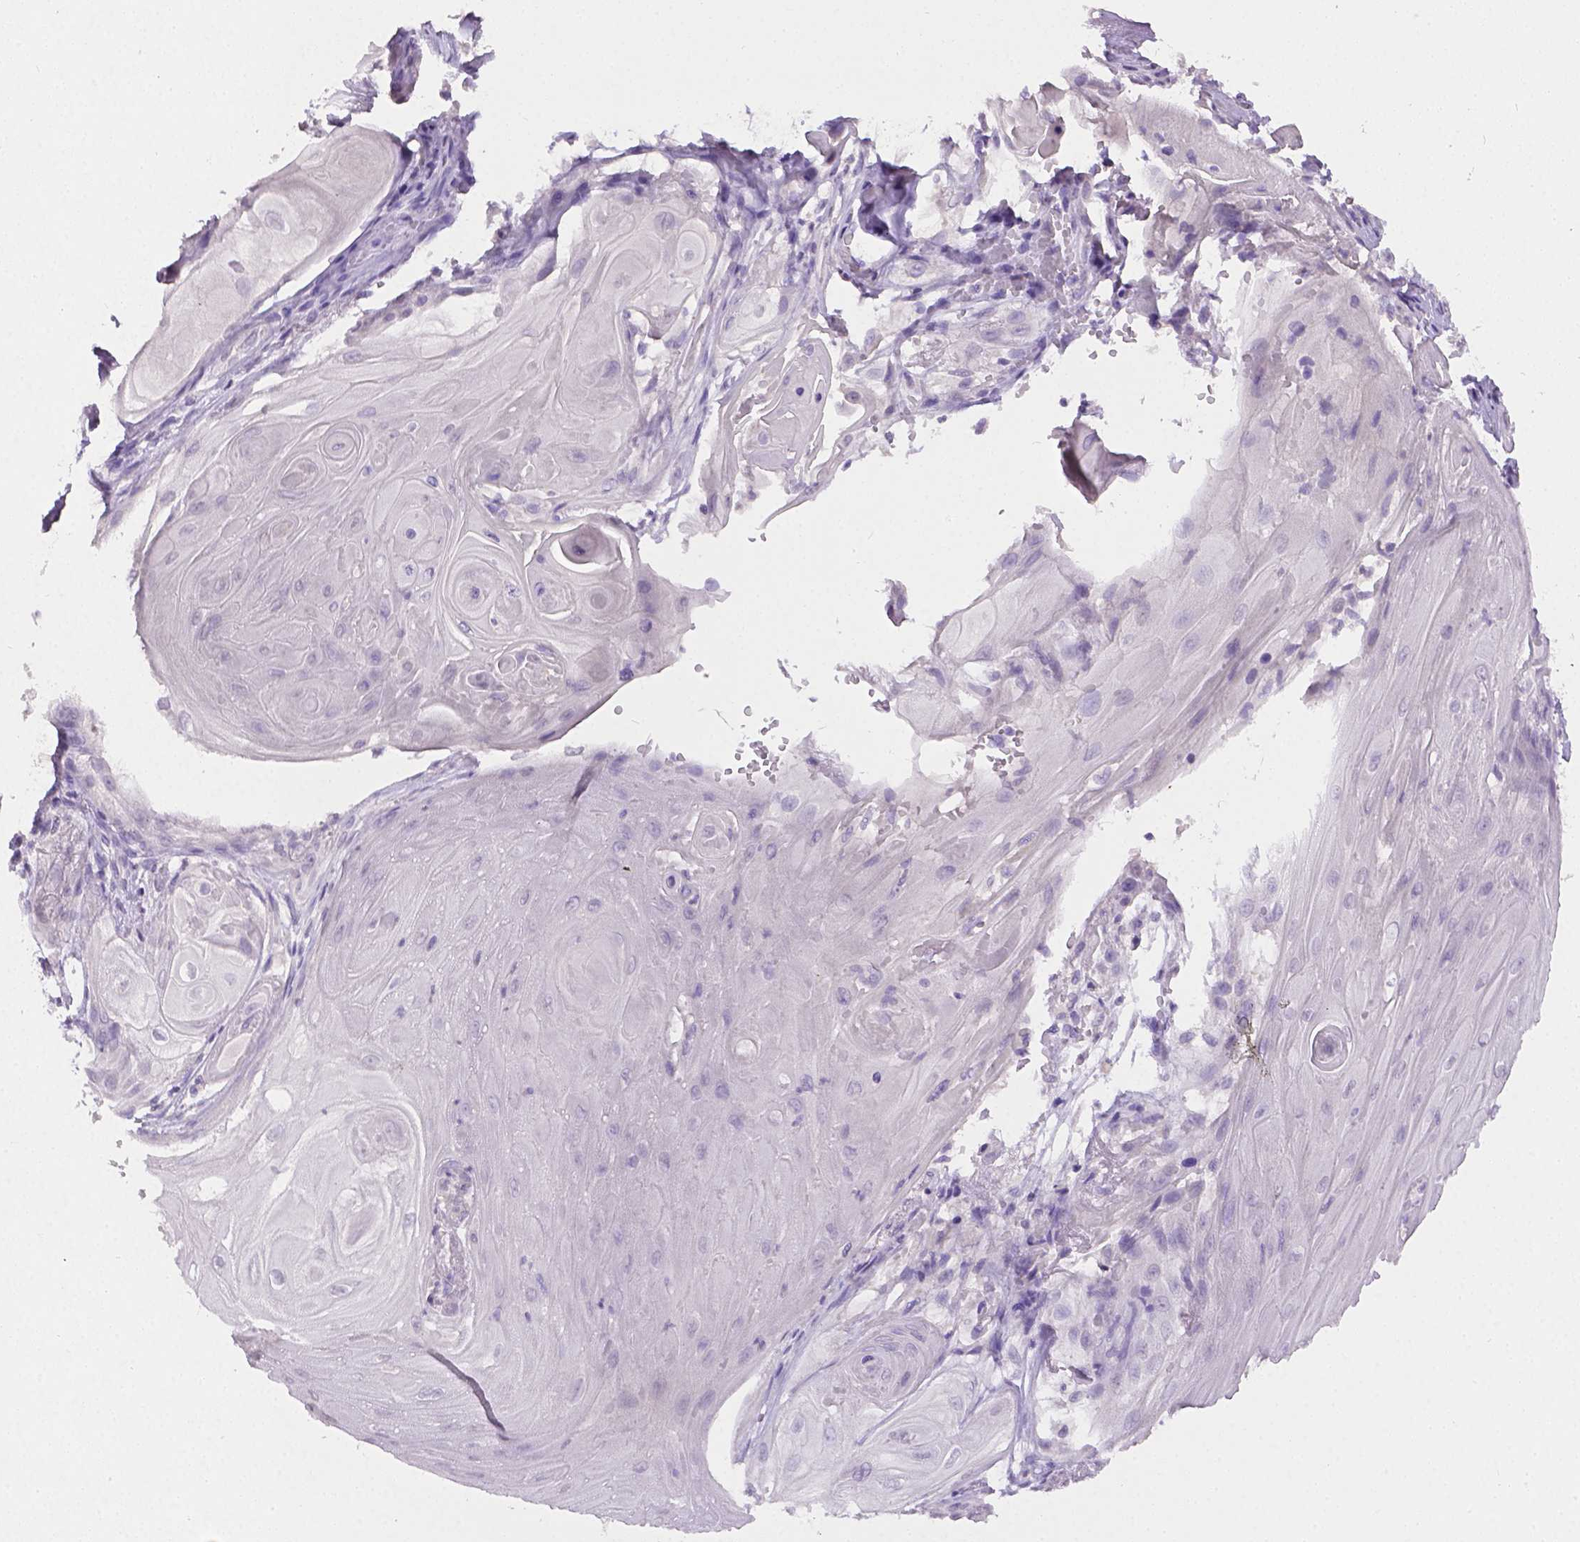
{"staining": {"intensity": "negative", "quantity": "none", "location": "none"}, "tissue": "skin cancer", "cell_type": "Tumor cells", "image_type": "cancer", "snomed": [{"axis": "morphology", "description": "Squamous cell carcinoma, NOS"}, {"axis": "topography", "description": "Skin"}], "caption": "This is a histopathology image of immunohistochemistry (IHC) staining of skin cancer, which shows no expression in tumor cells.", "gene": "TNNI2", "patient": {"sex": "male", "age": 62}}